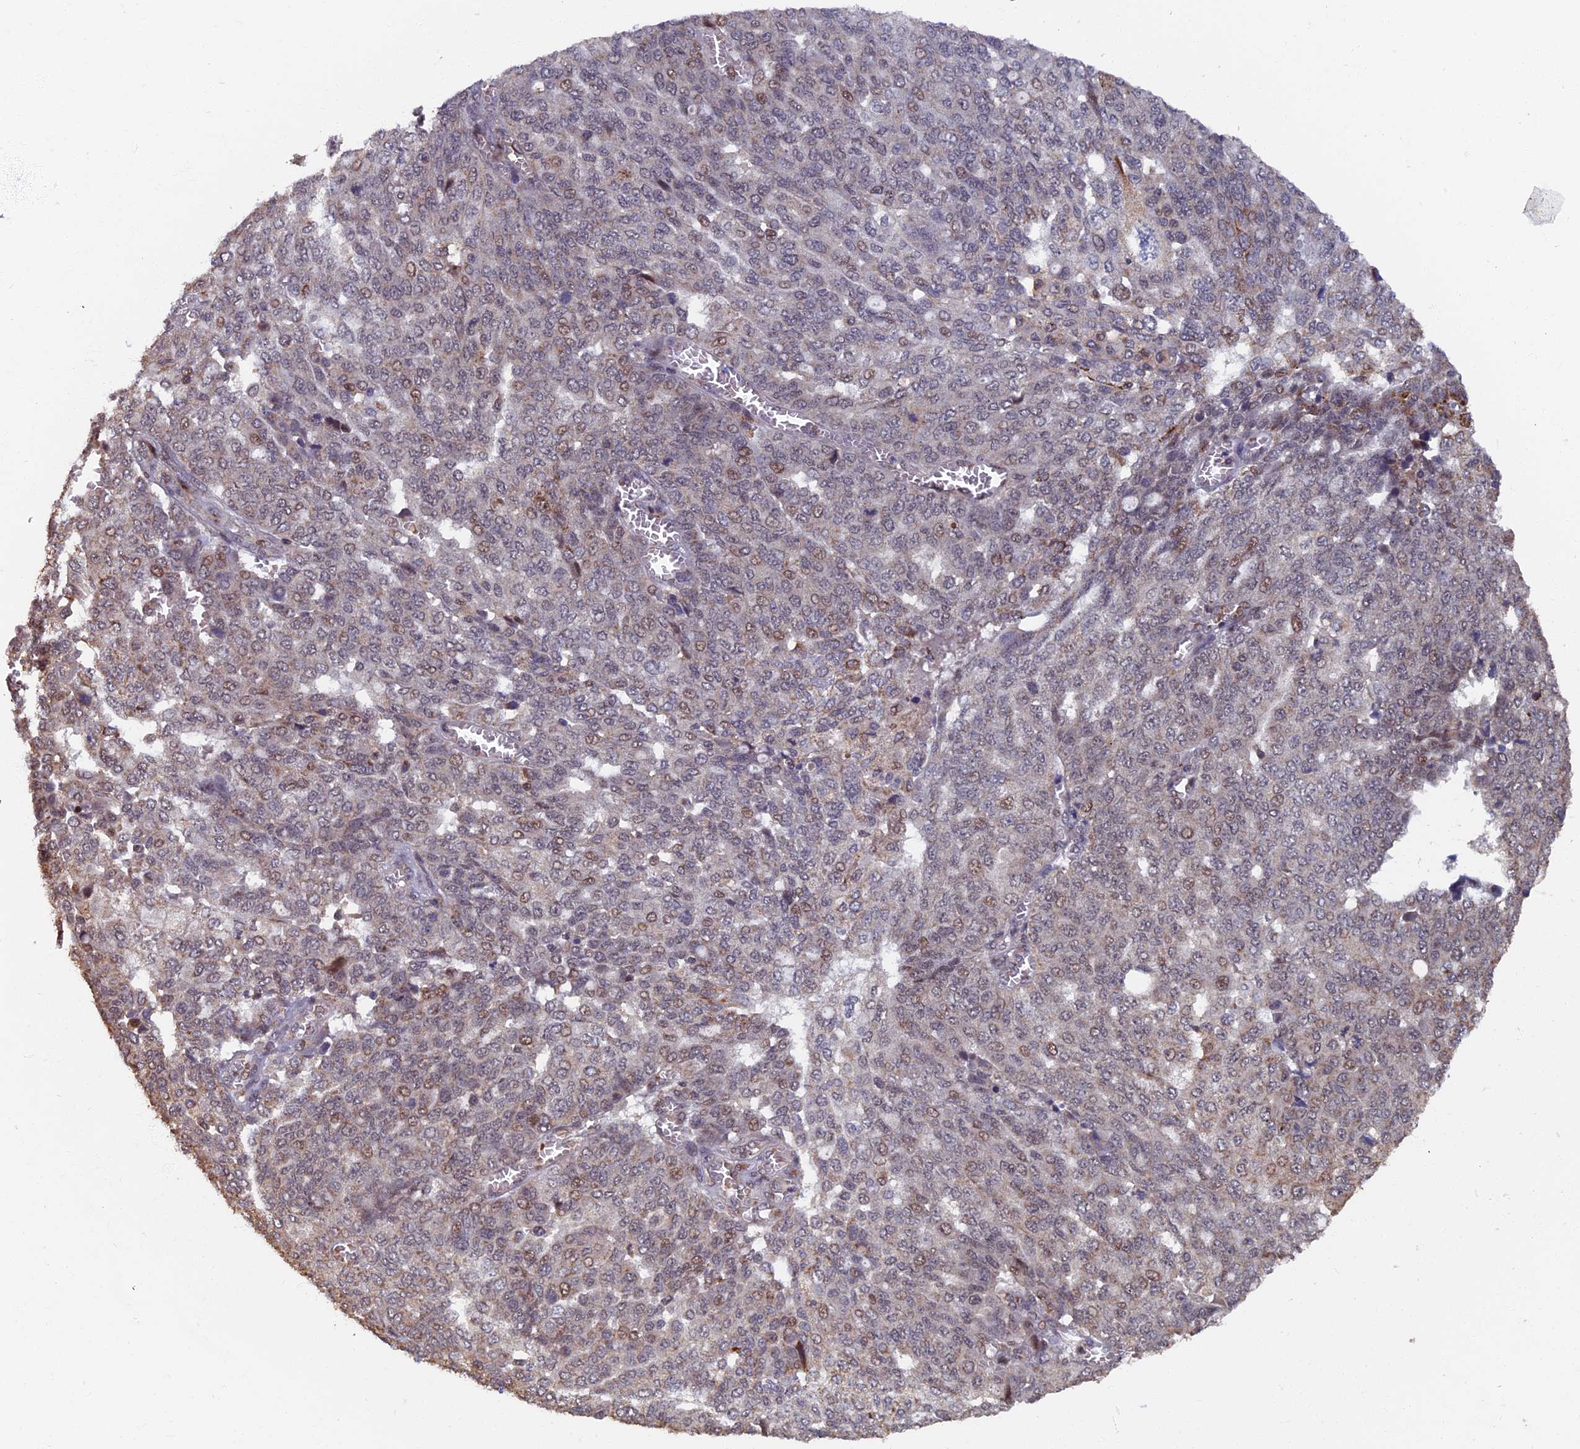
{"staining": {"intensity": "moderate", "quantity": "25%-75%", "location": "nuclear"}, "tissue": "ovarian cancer", "cell_type": "Tumor cells", "image_type": "cancer", "snomed": [{"axis": "morphology", "description": "Cystadenocarcinoma, serous, NOS"}, {"axis": "topography", "description": "Soft tissue"}, {"axis": "topography", "description": "Ovary"}], "caption": "Immunohistochemistry of ovarian cancer (serous cystadenocarcinoma) demonstrates medium levels of moderate nuclear staining in approximately 25%-75% of tumor cells.", "gene": "RASGRF1", "patient": {"sex": "female", "age": 57}}